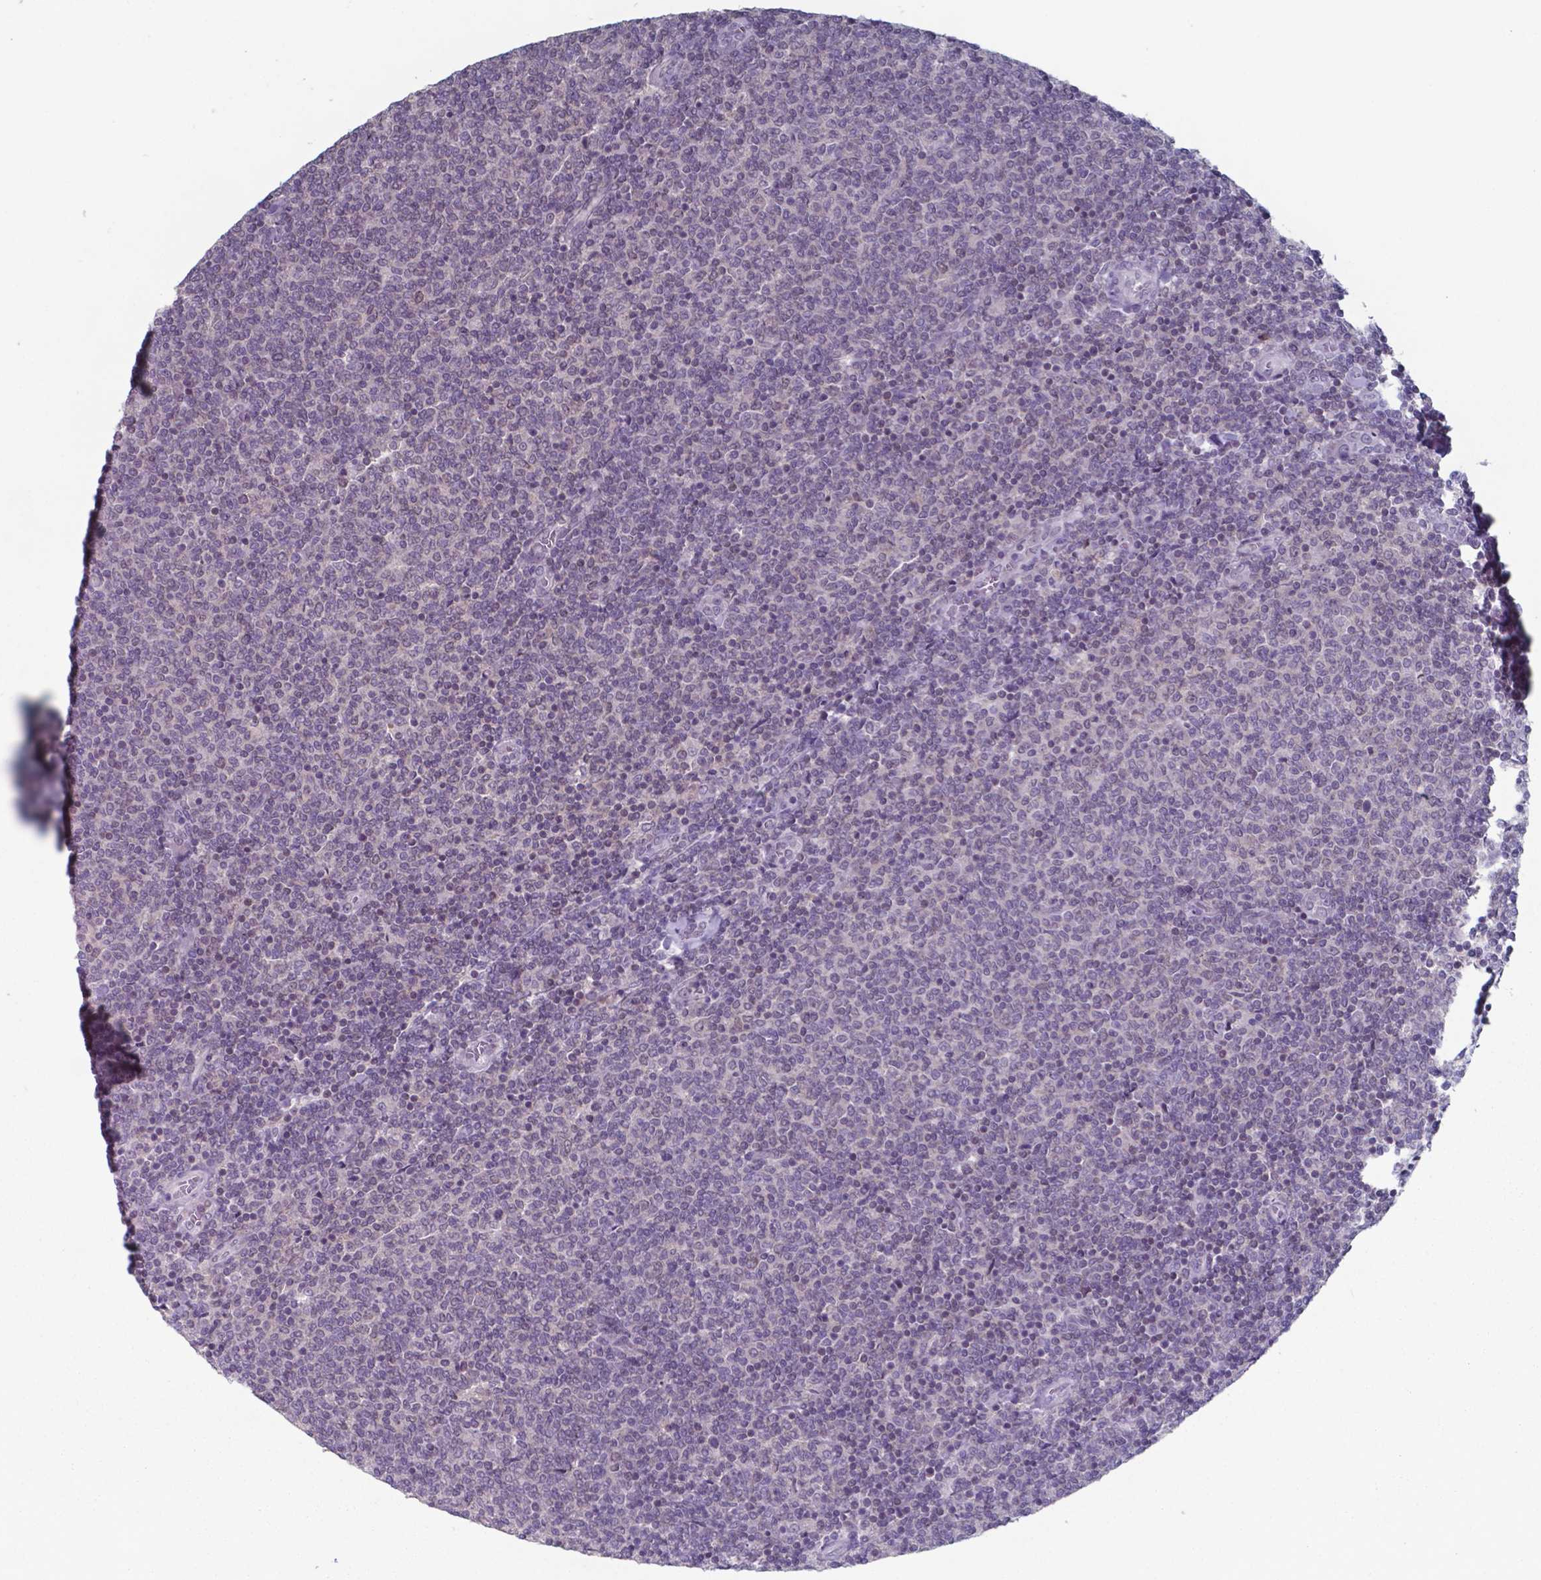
{"staining": {"intensity": "negative", "quantity": "none", "location": "none"}, "tissue": "lymphoma", "cell_type": "Tumor cells", "image_type": "cancer", "snomed": [{"axis": "morphology", "description": "Malignant lymphoma, non-Hodgkin's type, Low grade"}, {"axis": "topography", "description": "Lymph node"}], "caption": "The photomicrograph shows no staining of tumor cells in lymphoma.", "gene": "TDP2", "patient": {"sex": "male", "age": 52}}